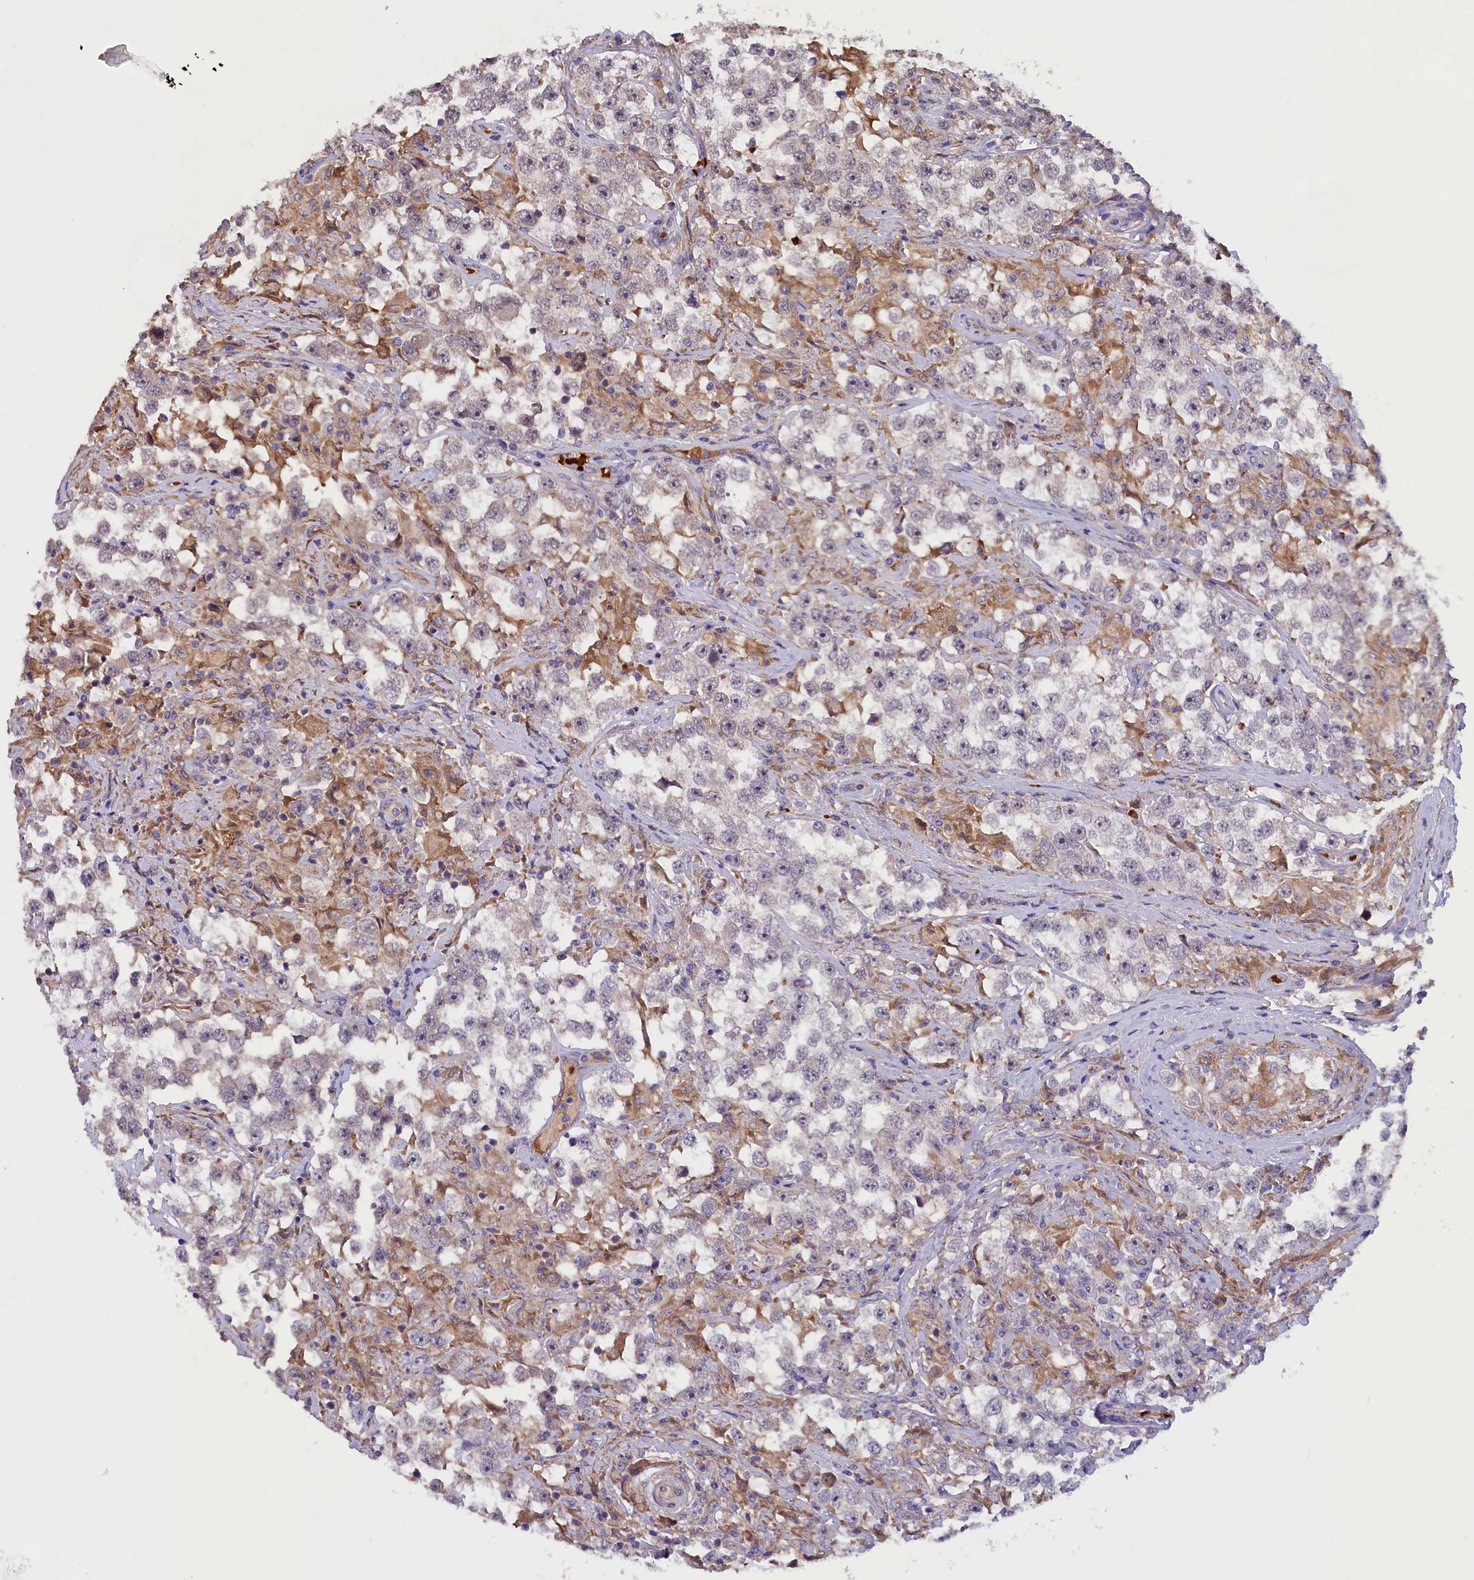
{"staining": {"intensity": "weak", "quantity": "<25%", "location": "cytoplasmic/membranous"}, "tissue": "testis cancer", "cell_type": "Tumor cells", "image_type": "cancer", "snomed": [{"axis": "morphology", "description": "Seminoma, NOS"}, {"axis": "topography", "description": "Testis"}], "caption": "A histopathology image of seminoma (testis) stained for a protein shows no brown staining in tumor cells.", "gene": "CCDC9B", "patient": {"sex": "male", "age": 46}}